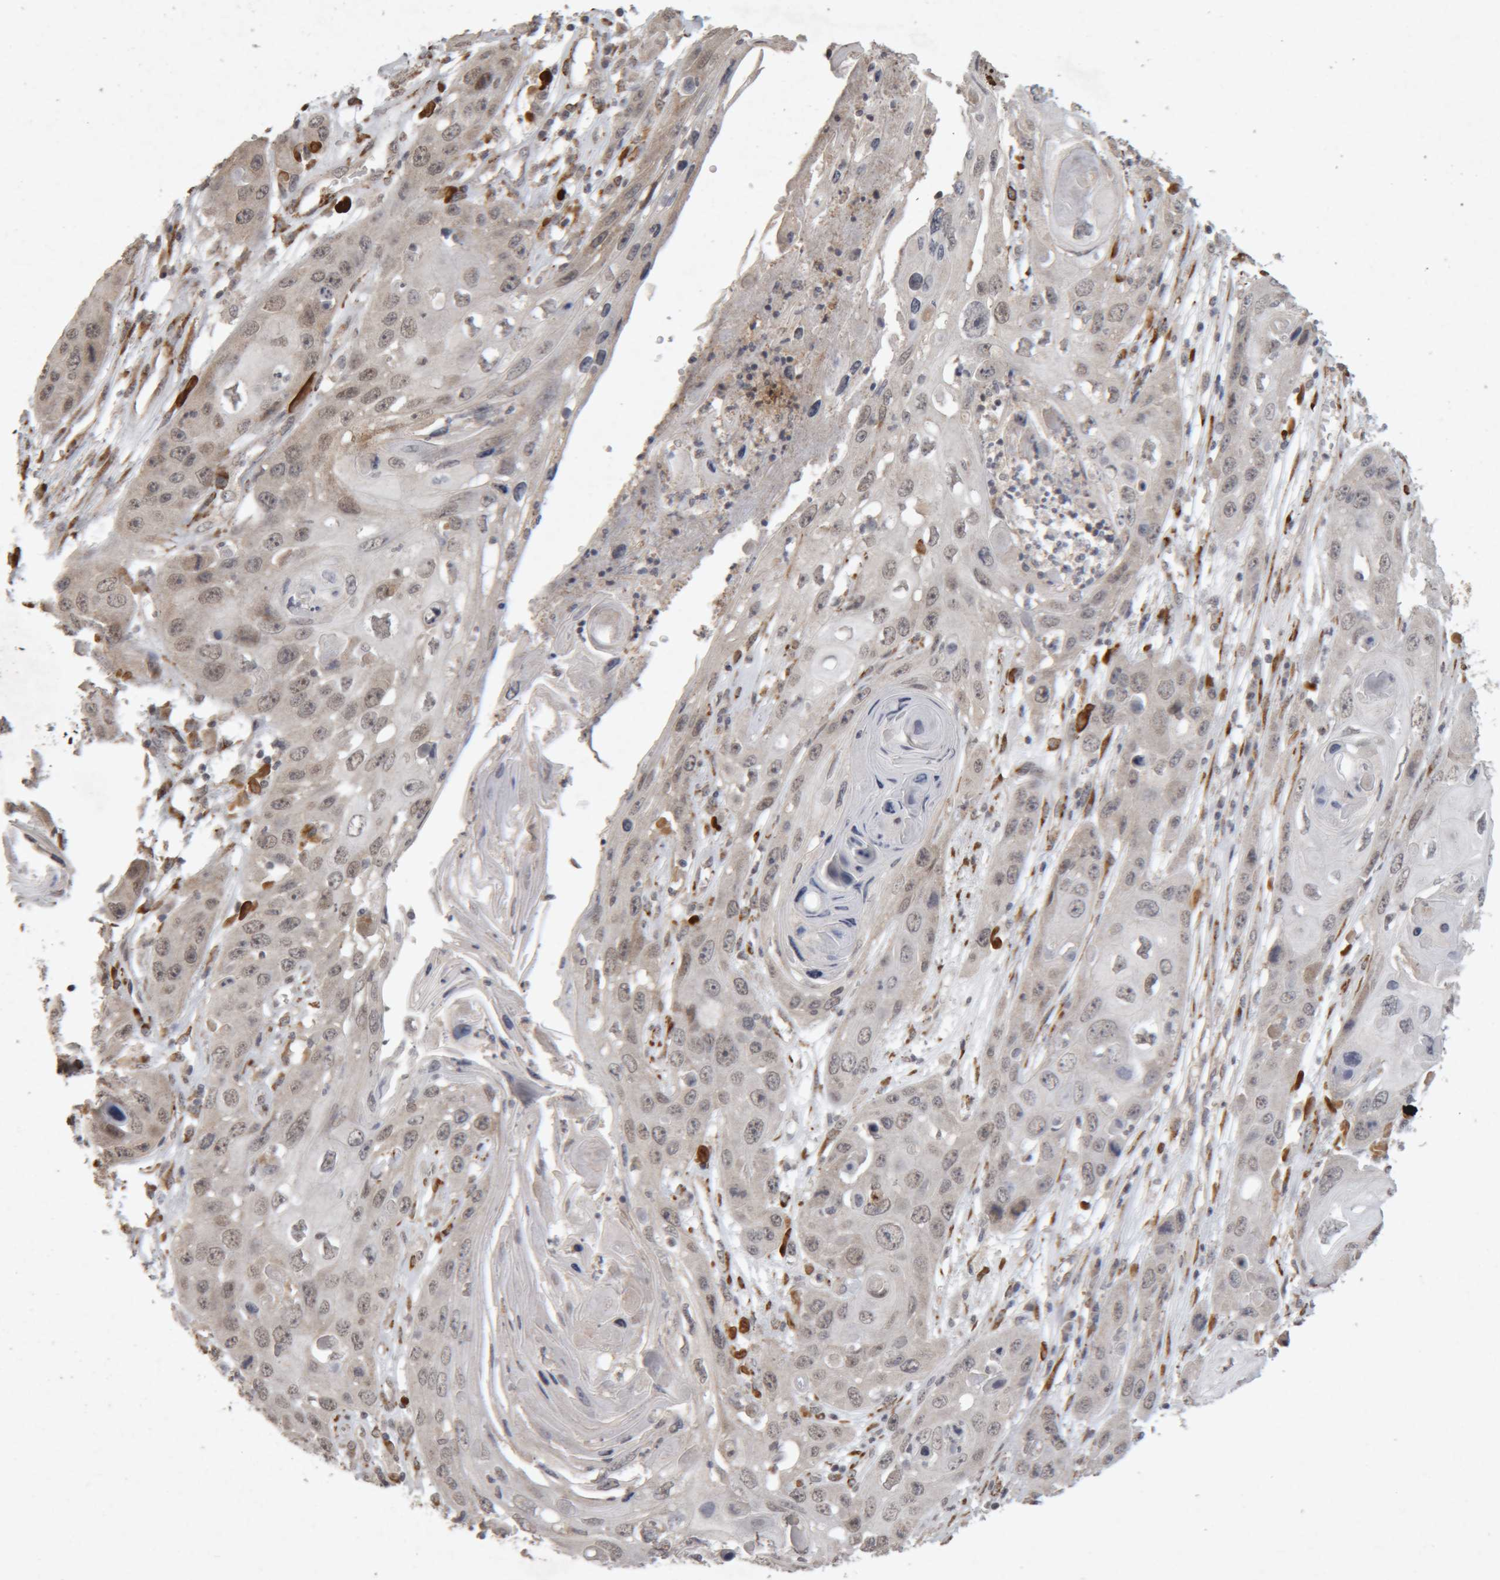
{"staining": {"intensity": "weak", "quantity": "25%-75%", "location": "nuclear"}, "tissue": "skin cancer", "cell_type": "Tumor cells", "image_type": "cancer", "snomed": [{"axis": "morphology", "description": "Squamous cell carcinoma, NOS"}, {"axis": "topography", "description": "Skin"}], "caption": "Protein expression analysis of human skin cancer reveals weak nuclear expression in about 25%-75% of tumor cells.", "gene": "MEP1A", "patient": {"sex": "male", "age": 55}}